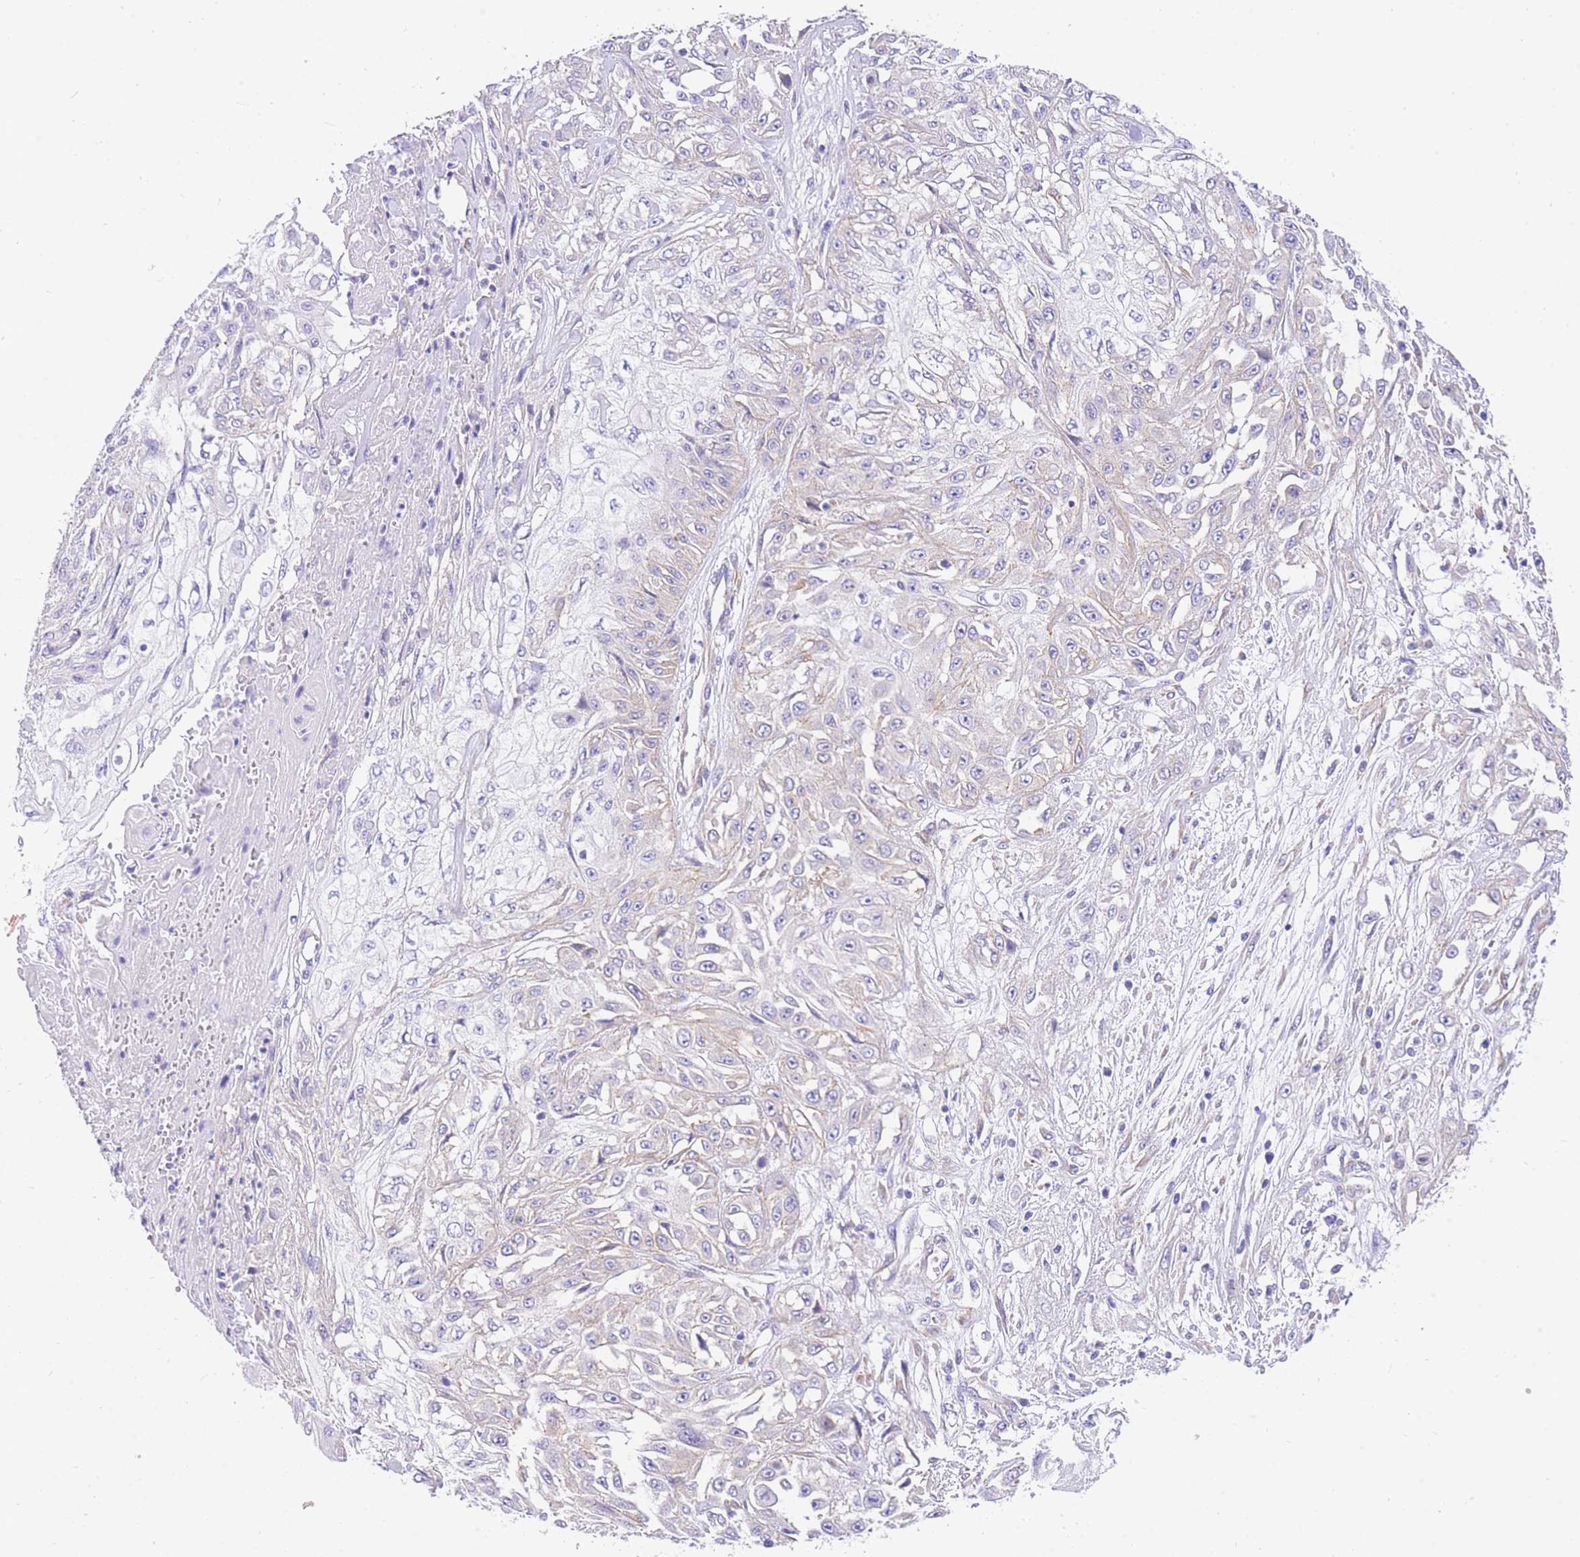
{"staining": {"intensity": "weak", "quantity": "<25%", "location": "cytoplasmic/membranous"}, "tissue": "skin cancer", "cell_type": "Tumor cells", "image_type": "cancer", "snomed": [{"axis": "morphology", "description": "Squamous cell carcinoma, NOS"}, {"axis": "morphology", "description": "Squamous cell carcinoma, metastatic, NOS"}, {"axis": "topography", "description": "Skin"}, {"axis": "topography", "description": "Lymph node"}], "caption": "This is a image of immunohistochemistry (IHC) staining of skin cancer, which shows no expression in tumor cells.", "gene": "SRSF12", "patient": {"sex": "male", "age": 75}}